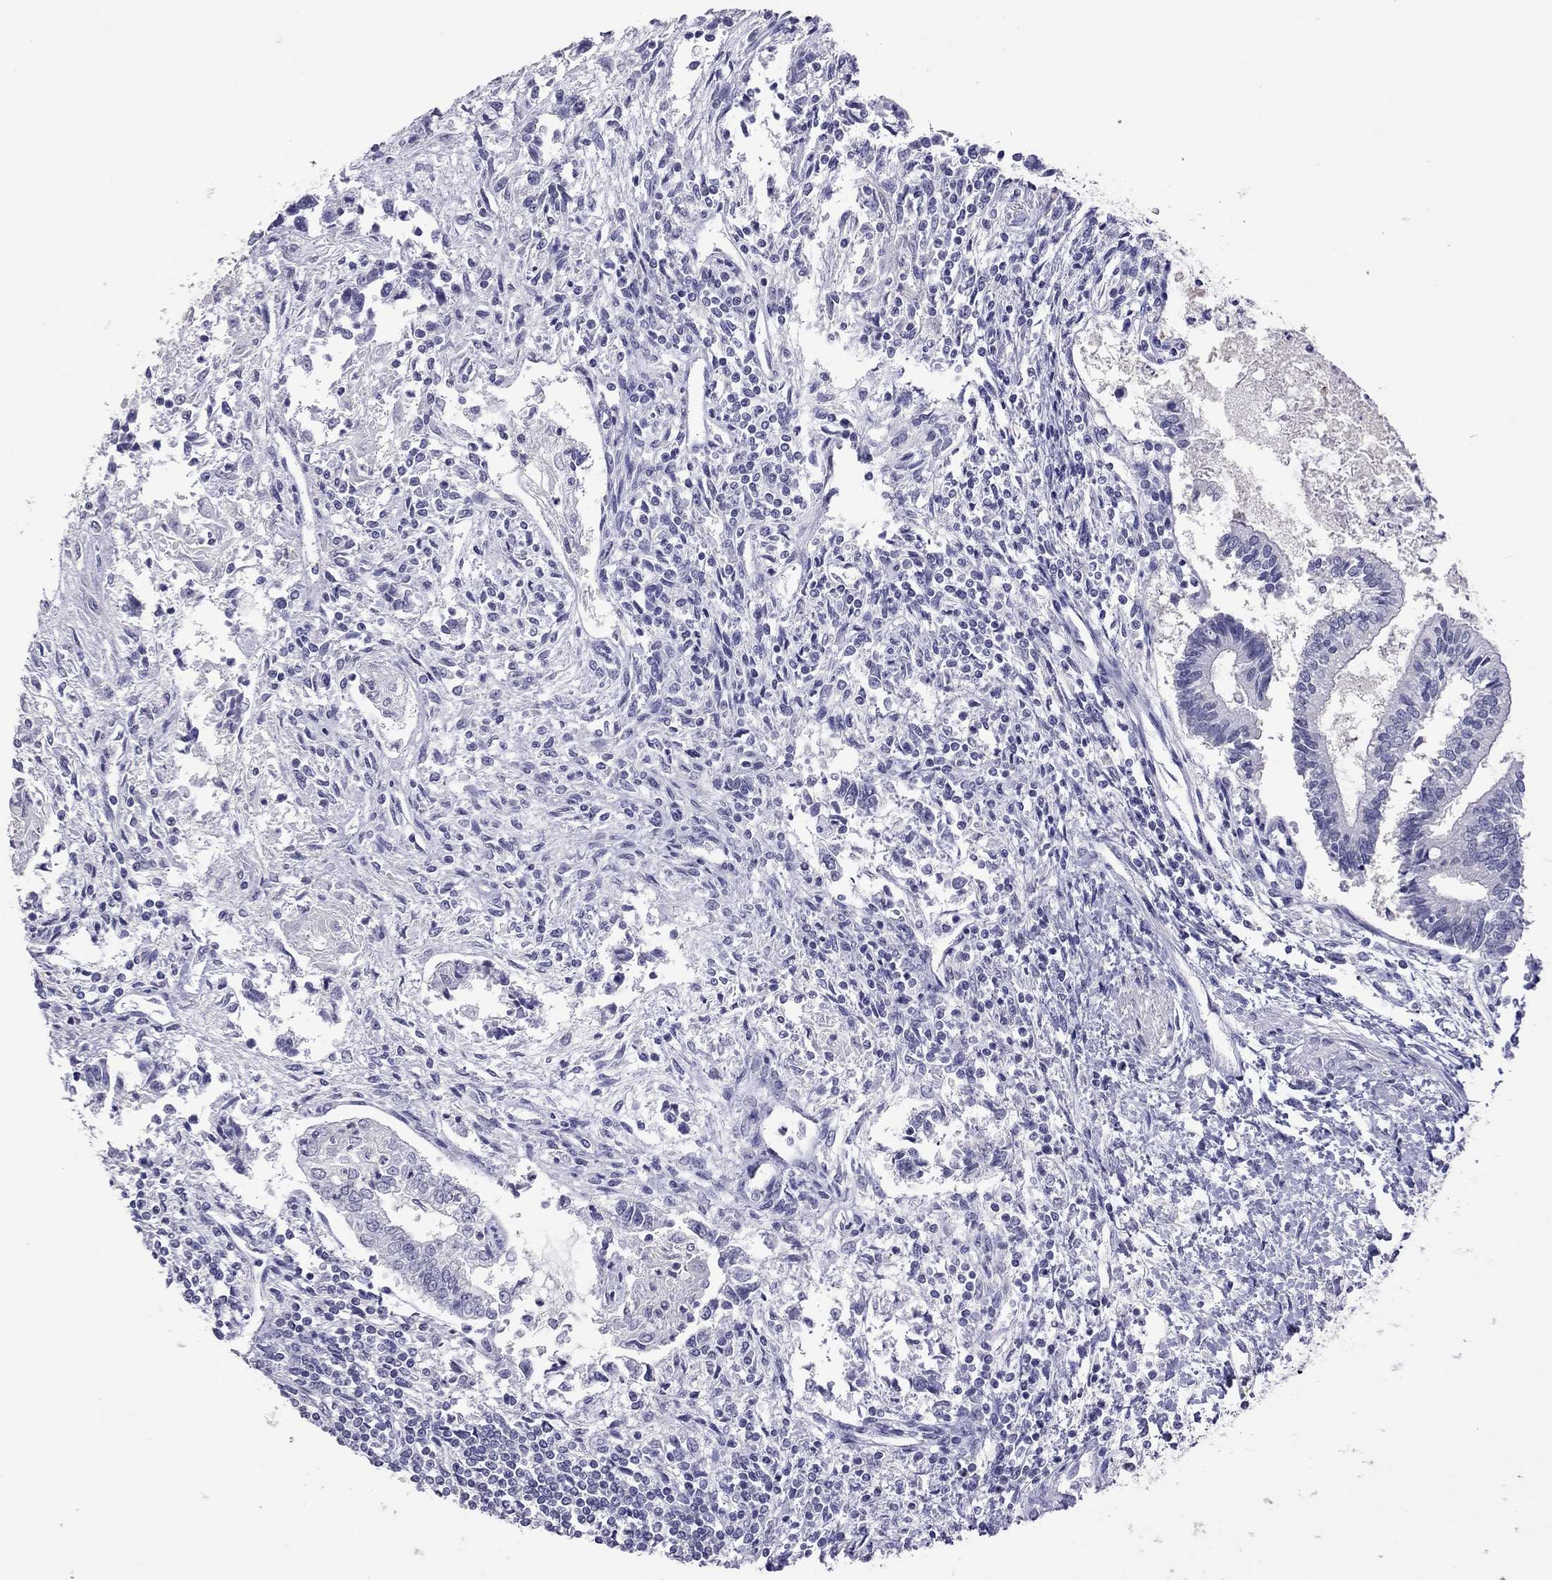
{"staining": {"intensity": "negative", "quantity": "none", "location": "none"}, "tissue": "testis cancer", "cell_type": "Tumor cells", "image_type": "cancer", "snomed": [{"axis": "morphology", "description": "Carcinoma, Embryonal, NOS"}, {"axis": "topography", "description": "Testis"}], "caption": "Immunohistochemical staining of human testis embryonal carcinoma reveals no significant expression in tumor cells. (DAB (3,3'-diaminobenzidine) immunohistochemistry, high magnification).", "gene": "SLAMF1", "patient": {"sex": "male", "age": 37}}